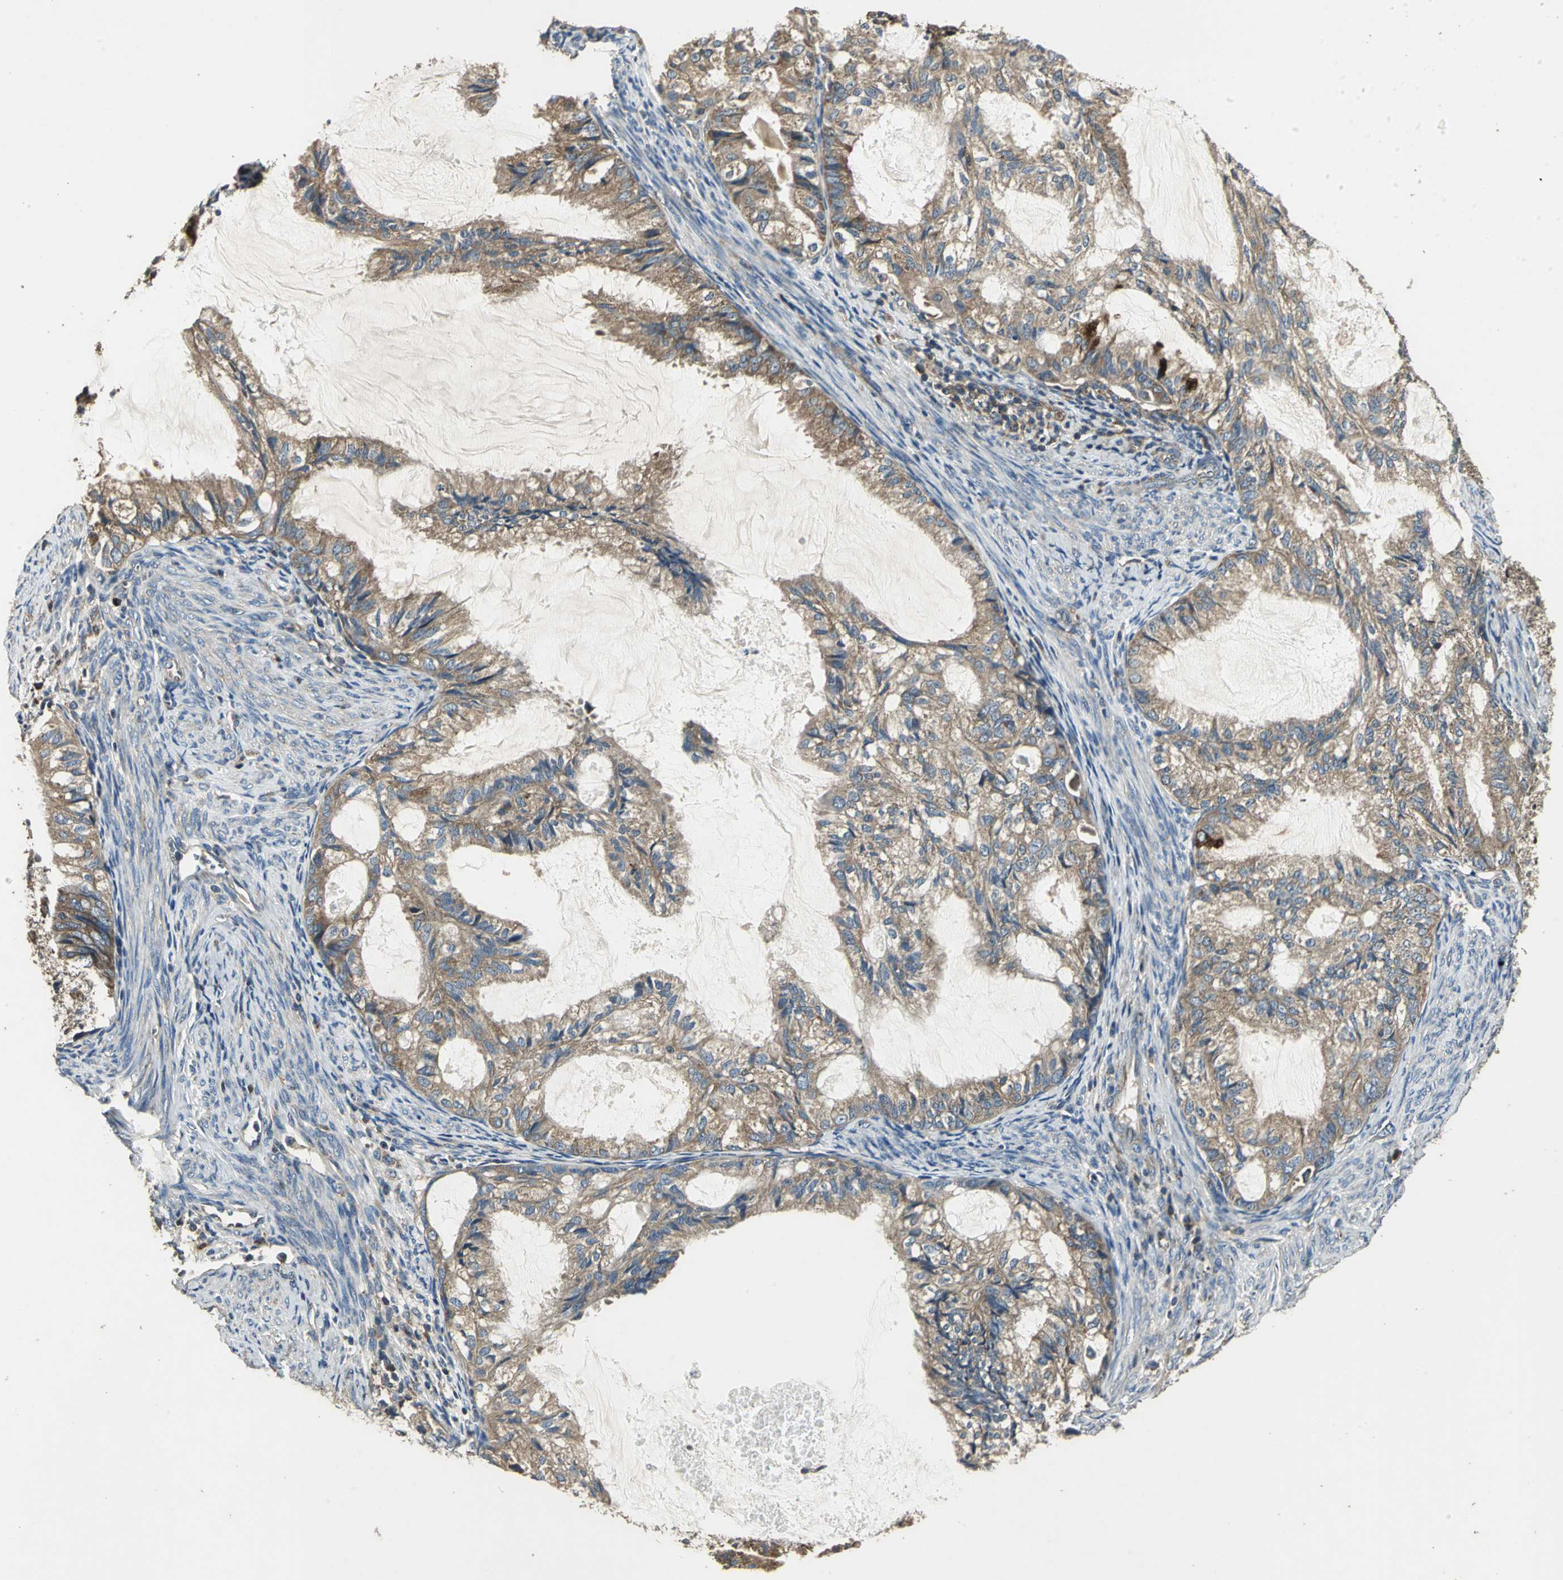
{"staining": {"intensity": "moderate", "quantity": ">75%", "location": "cytoplasmic/membranous"}, "tissue": "cervical cancer", "cell_type": "Tumor cells", "image_type": "cancer", "snomed": [{"axis": "morphology", "description": "Normal tissue, NOS"}, {"axis": "morphology", "description": "Adenocarcinoma, NOS"}, {"axis": "topography", "description": "Cervix"}, {"axis": "topography", "description": "Endometrium"}], "caption": "IHC image of human cervical cancer stained for a protein (brown), which displays medium levels of moderate cytoplasmic/membranous staining in approximately >75% of tumor cells.", "gene": "IRF3", "patient": {"sex": "female", "age": 86}}